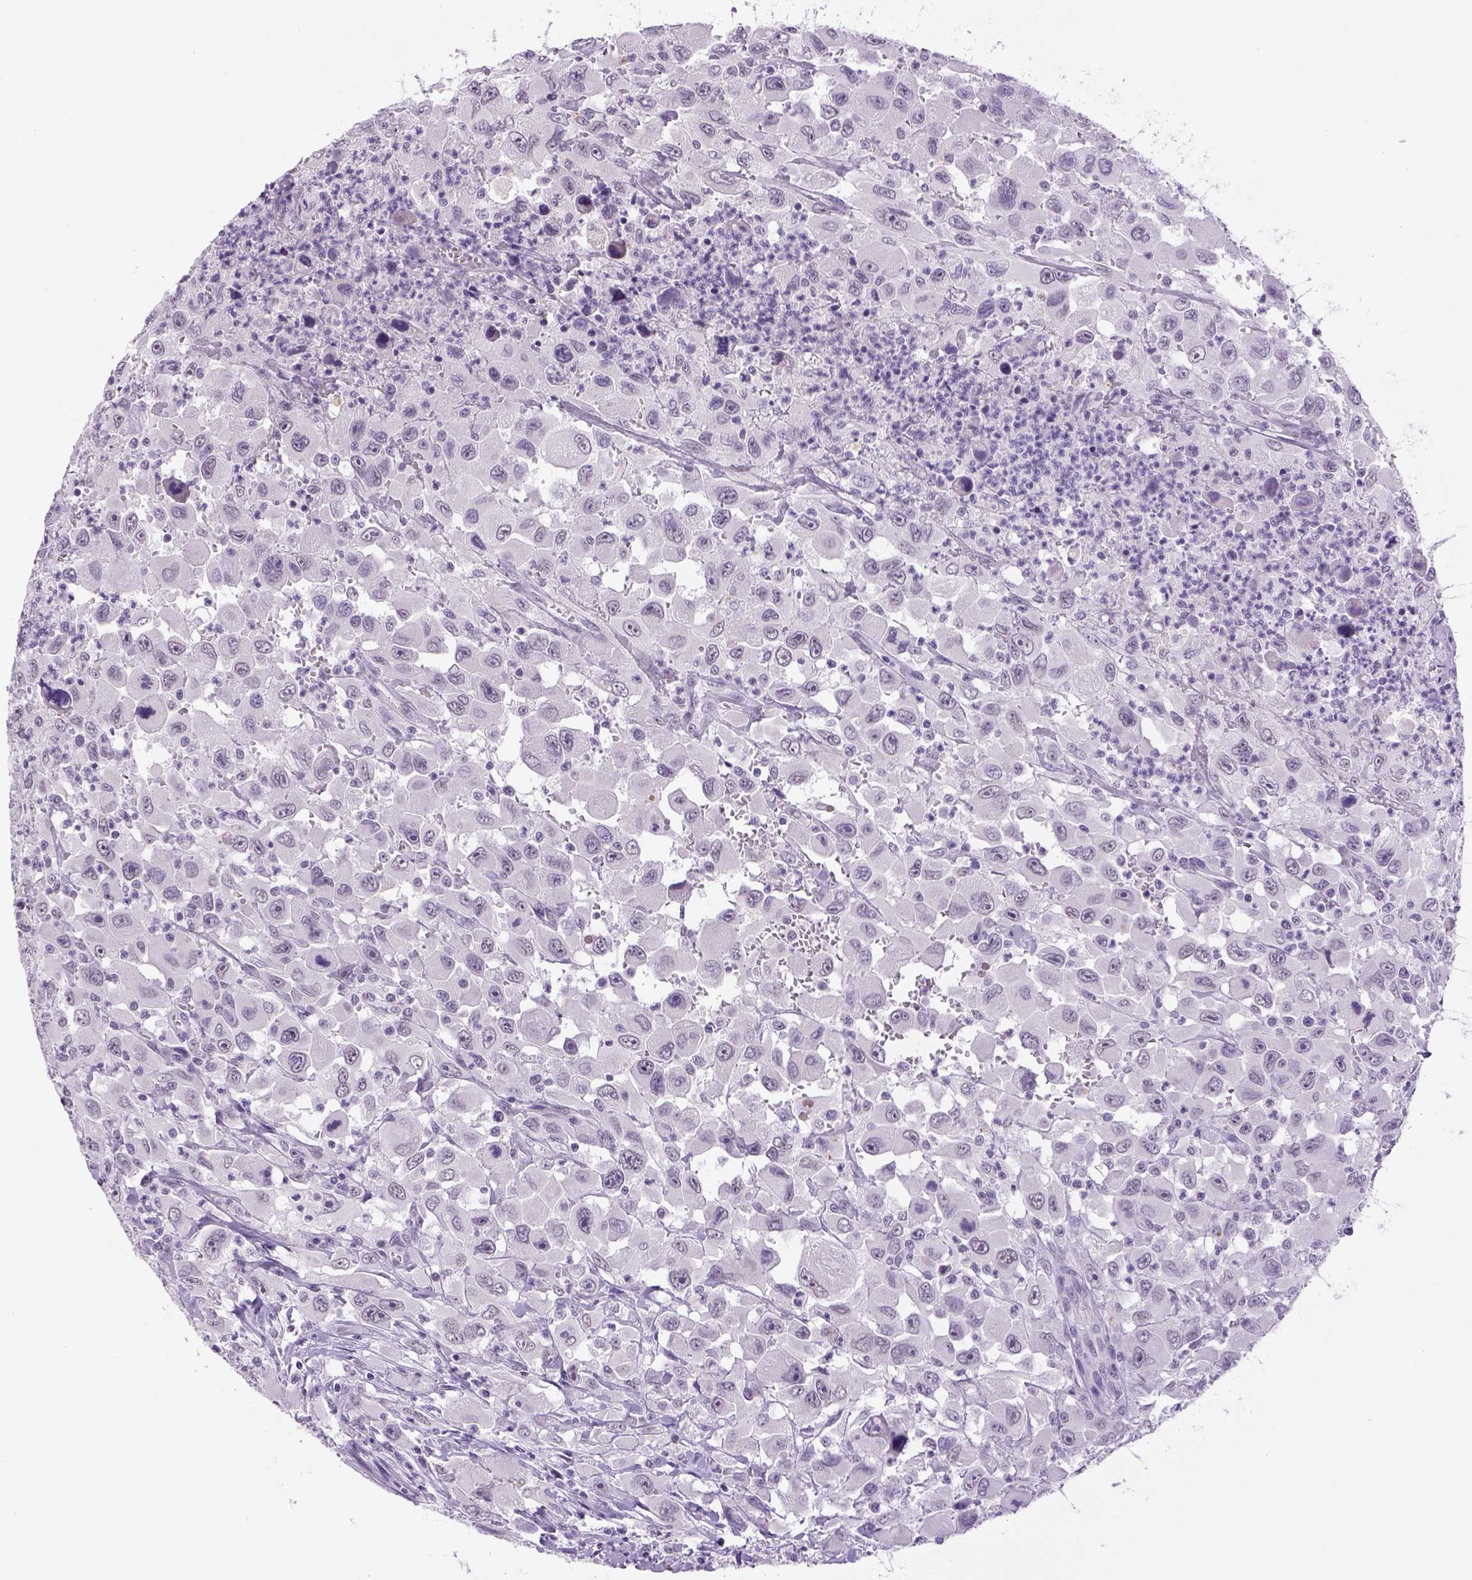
{"staining": {"intensity": "negative", "quantity": "none", "location": "none"}, "tissue": "head and neck cancer", "cell_type": "Tumor cells", "image_type": "cancer", "snomed": [{"axis": "morphology", "description": "Squamous cell carcinoma, NOS"}, {"axis": "morphology", "description": "Squamous cell carcinoma, metastatic, NOS"}, {"axis": "topography", "description": "Oral tissue"}, {"axis": "topography", "description": "Head-Neck"}], "caption": "The IHC photomicrograph has no significant staining in tumor cells of head and neck cancer tissue. (Immunohistochemistry (ihc), brightfield microscopy, high magnification).", "gene": "DBH", "patient": {"sex": "female", "age": 85}}